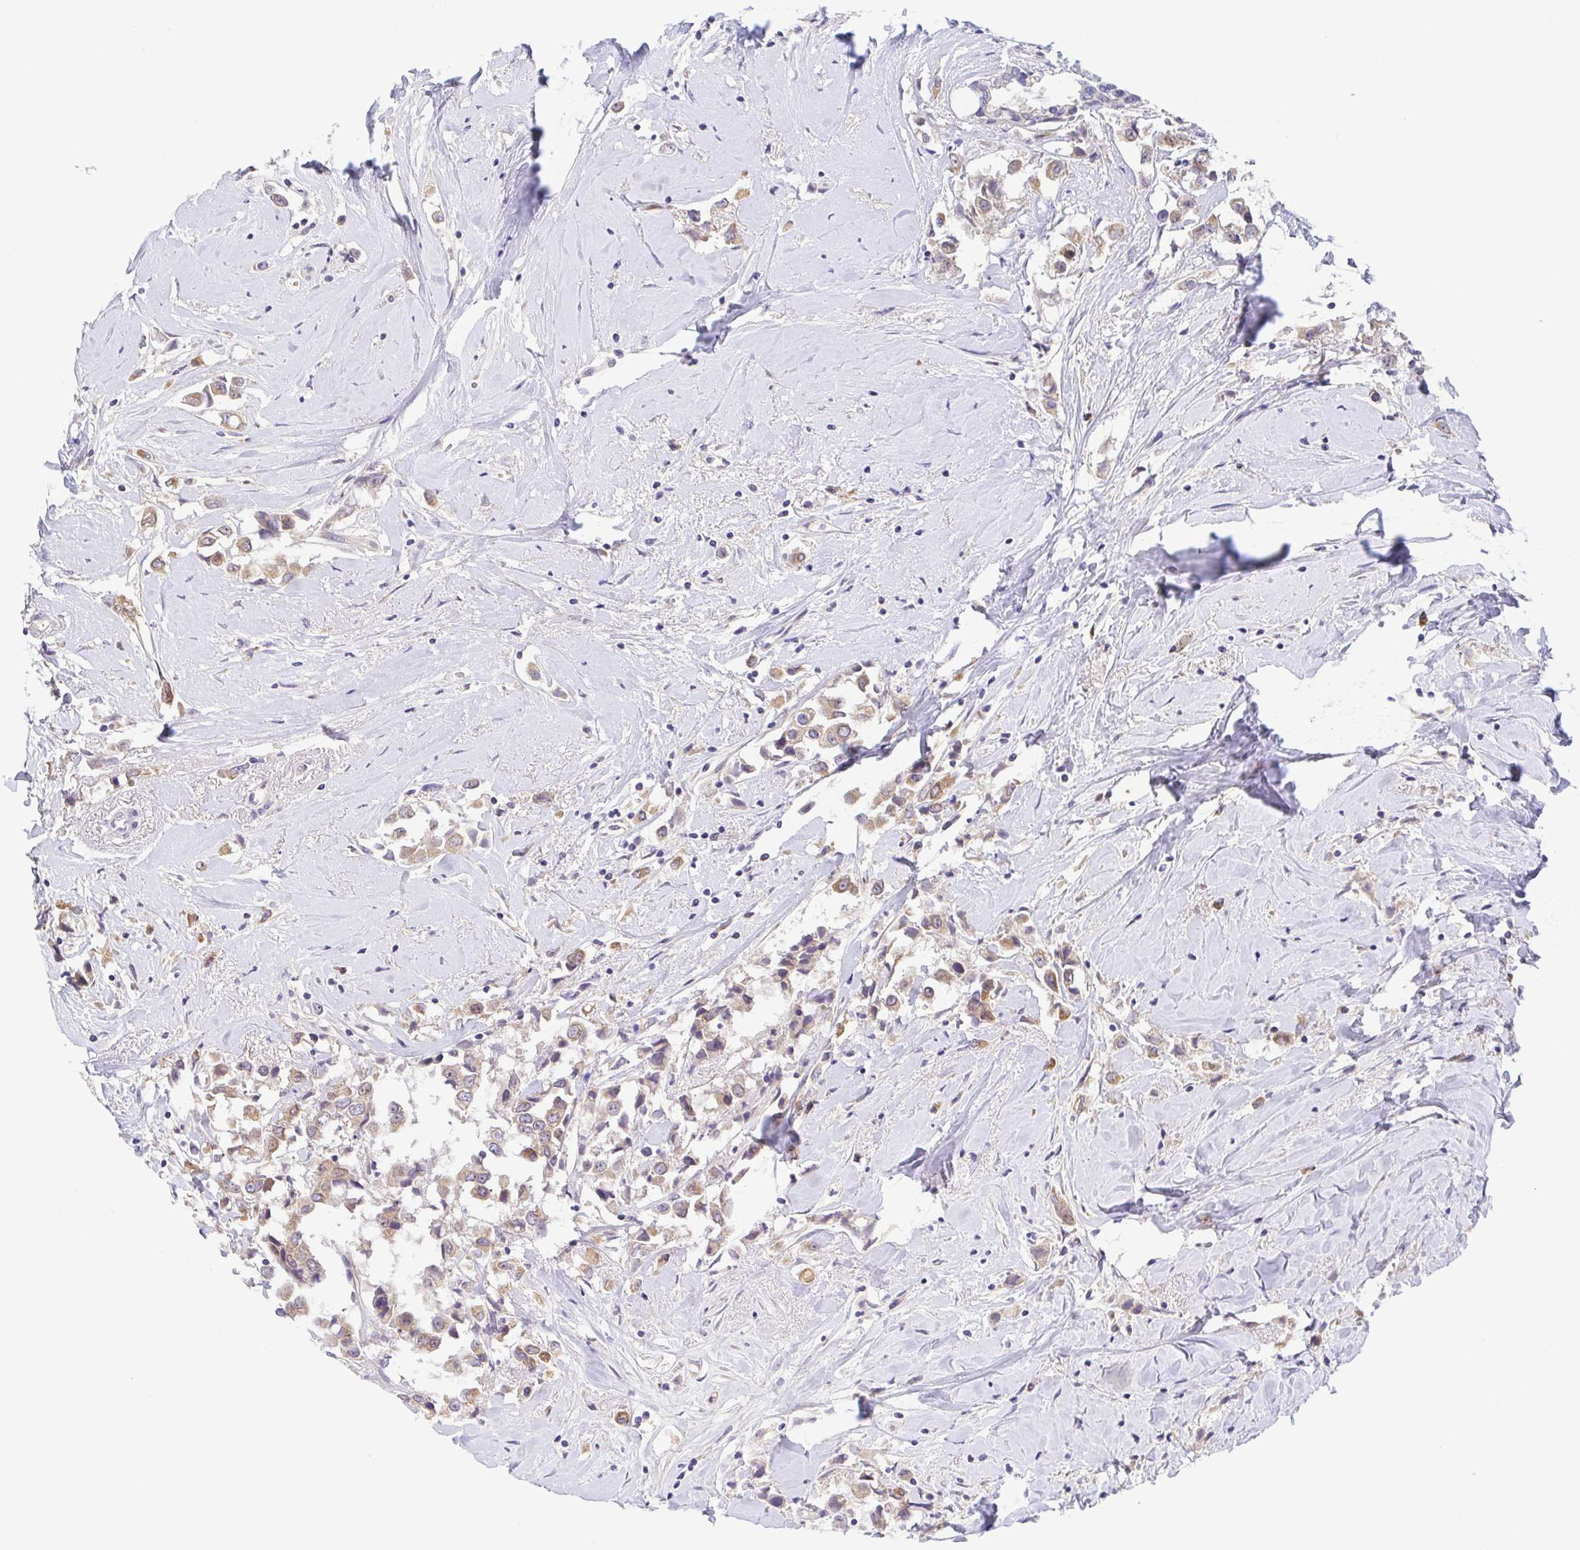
{"staining": {"intensity": "moderate", "quantity": ">75%", "location": "cytoplasmic/membranous"}, "tissue": "breast cancer", "cell_type": "Tumor cells", "image_type": "cancer", "snomed": [{"axis": "morphology", "description": "Duct carcinoma"}, {"axis": "topography", "description": "Breast"}], "caption": "A brown stain labels moderate cytoplasmic/membranous positivity of a protein in human breast invasive ductal carcinoma tumor cells.", "gene": "BCL2L1", "patient": {"sex": "female", "age": 61}}